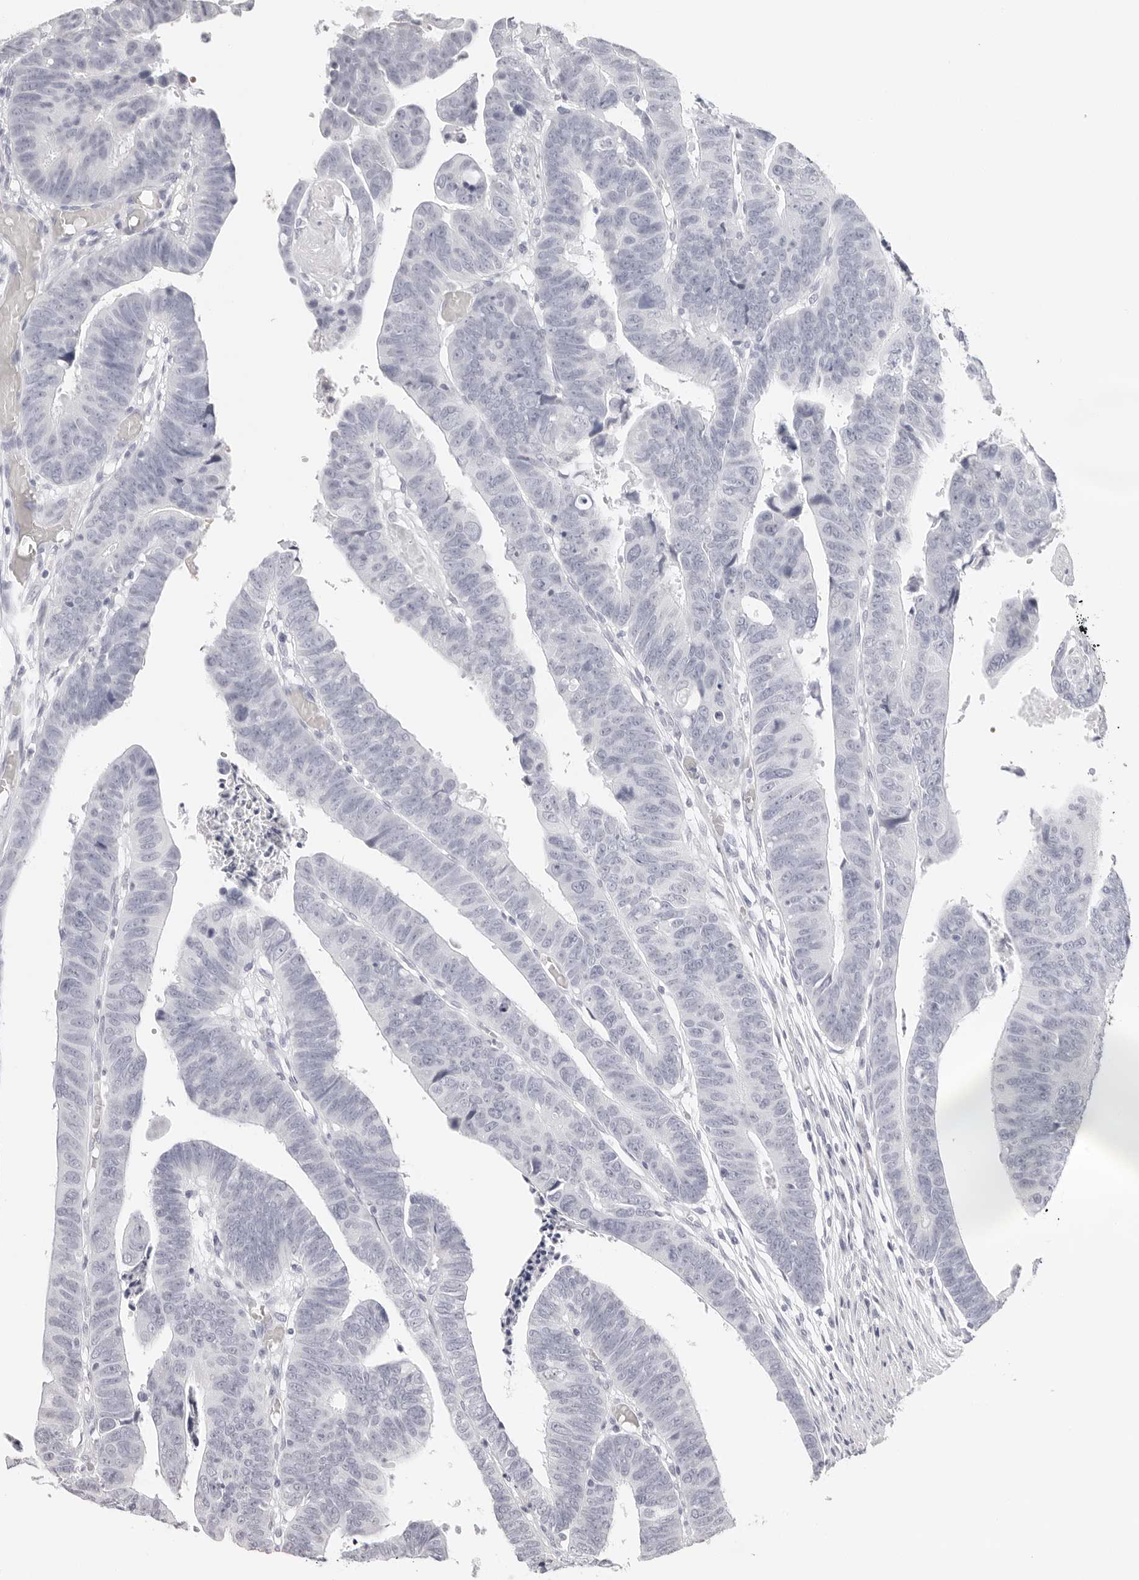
{"staining": {"intensity": "negative", "quantity": "none", "location": "none"}, "tissue": "colorectal cancer", "cell_type": "Tumor cells", "image_type": "cancer", "snomed": [{"axis": "morphology", "description": "Adenocarcinoma, NOS"}, {"axis": "topography", "description": "Rectum"}], "caption": "An immunohistochemistry image of colorectal cancer (adenocarcinoma) is shown. There is no staining in tumor cells of colorectal cancer (adenocarcinoma).", "gene": "CST5", "patient": {"sex": "female", "age": 65}}